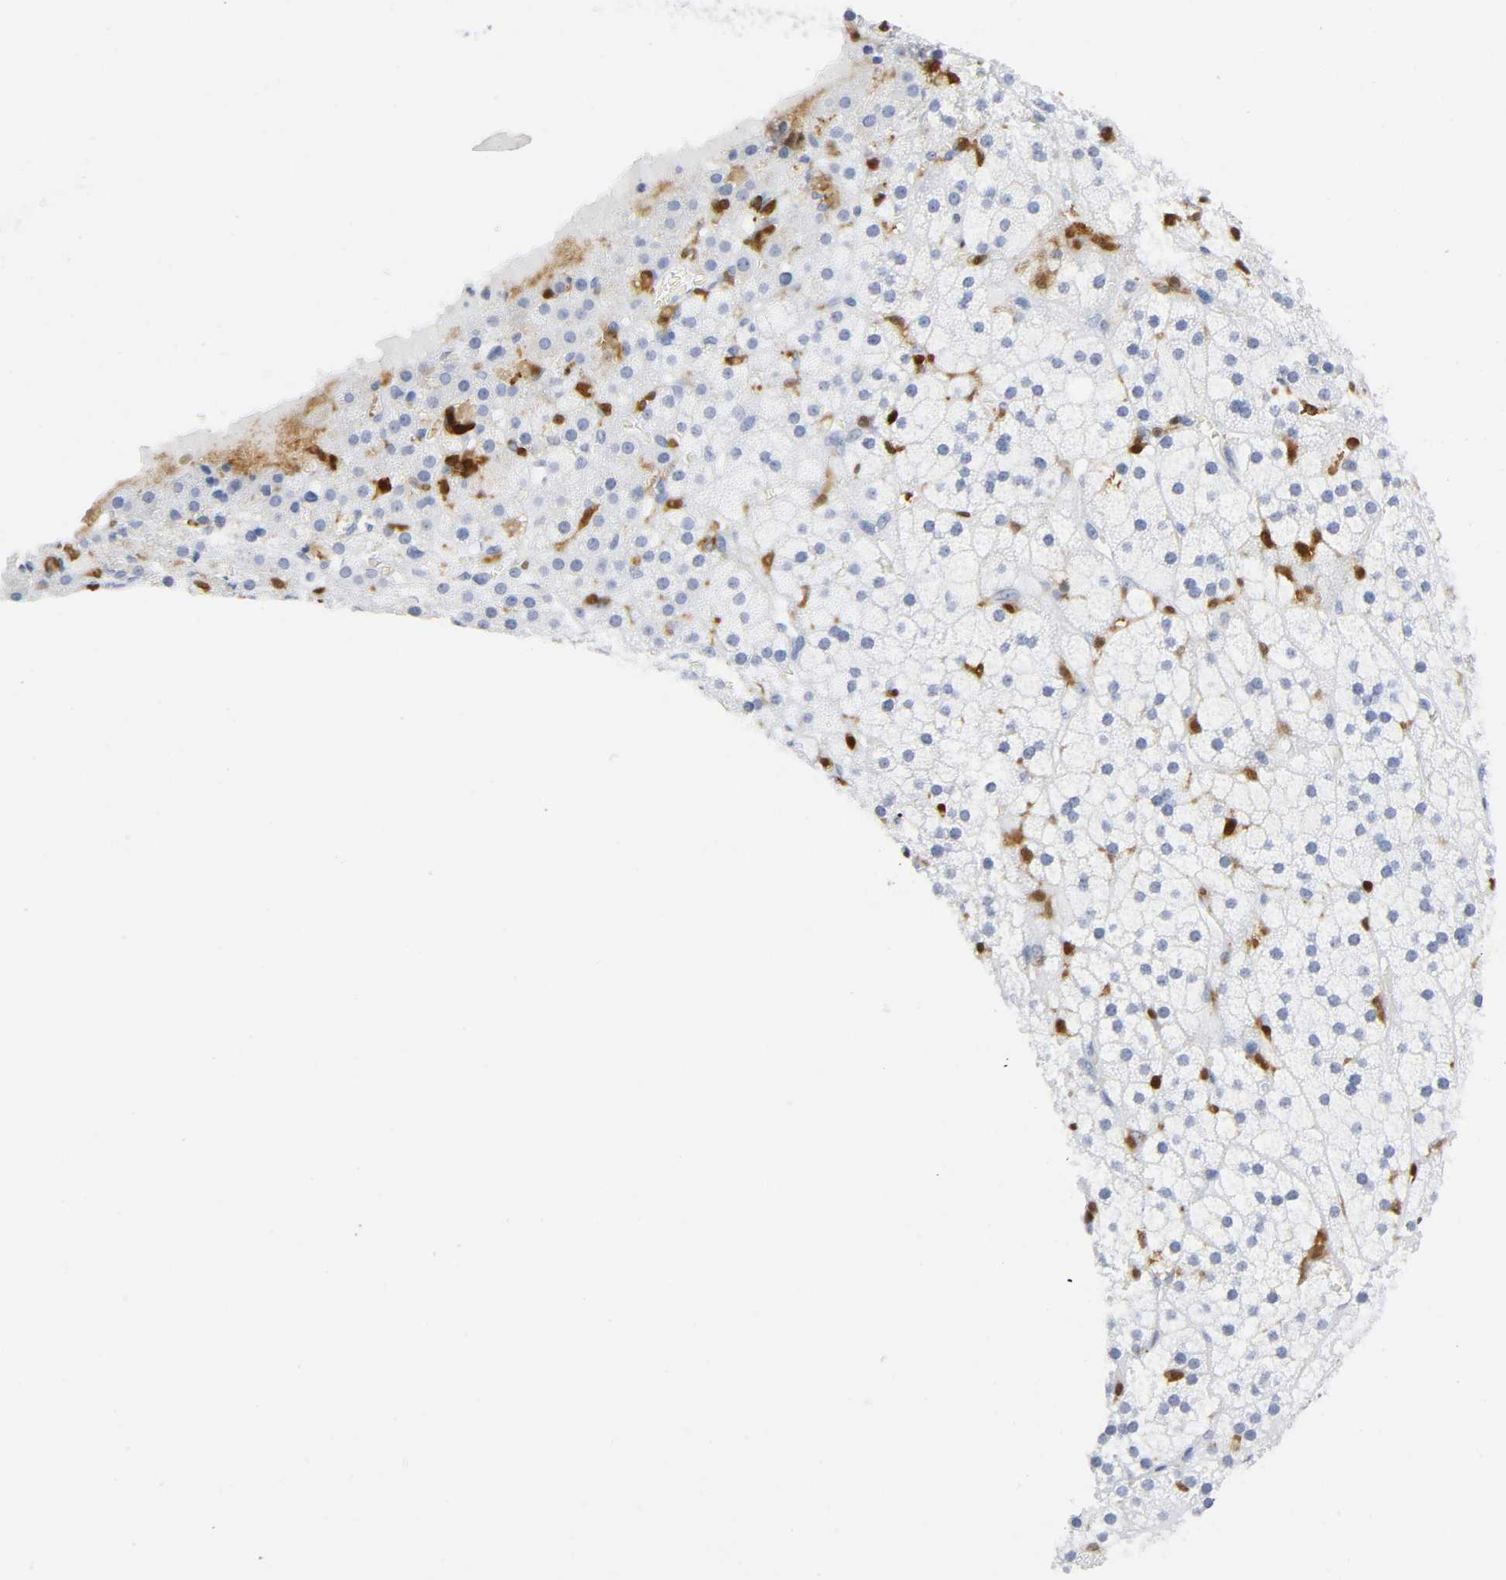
{"staining": {"intensity": "negative", "quantity": "none", "location": "none"}, "tissue": "adrenal gland", "cell_type": "Glandular cells", "image_type": "normal", "snomed": [{"axis": "morphology", "description": "Normal tissue, NOS"}, {"axis": "topography", "description": "Adrenal gland"}], "caption": "This photomicrograph is of benign adrenal gland stained with immunohistochemistry to label a protein in brown with the nuclei are counter-stained blue. There is no positivity in glandular cells.", "gene": "DOK2", "patient": {"sex": "male", "age": 35}}